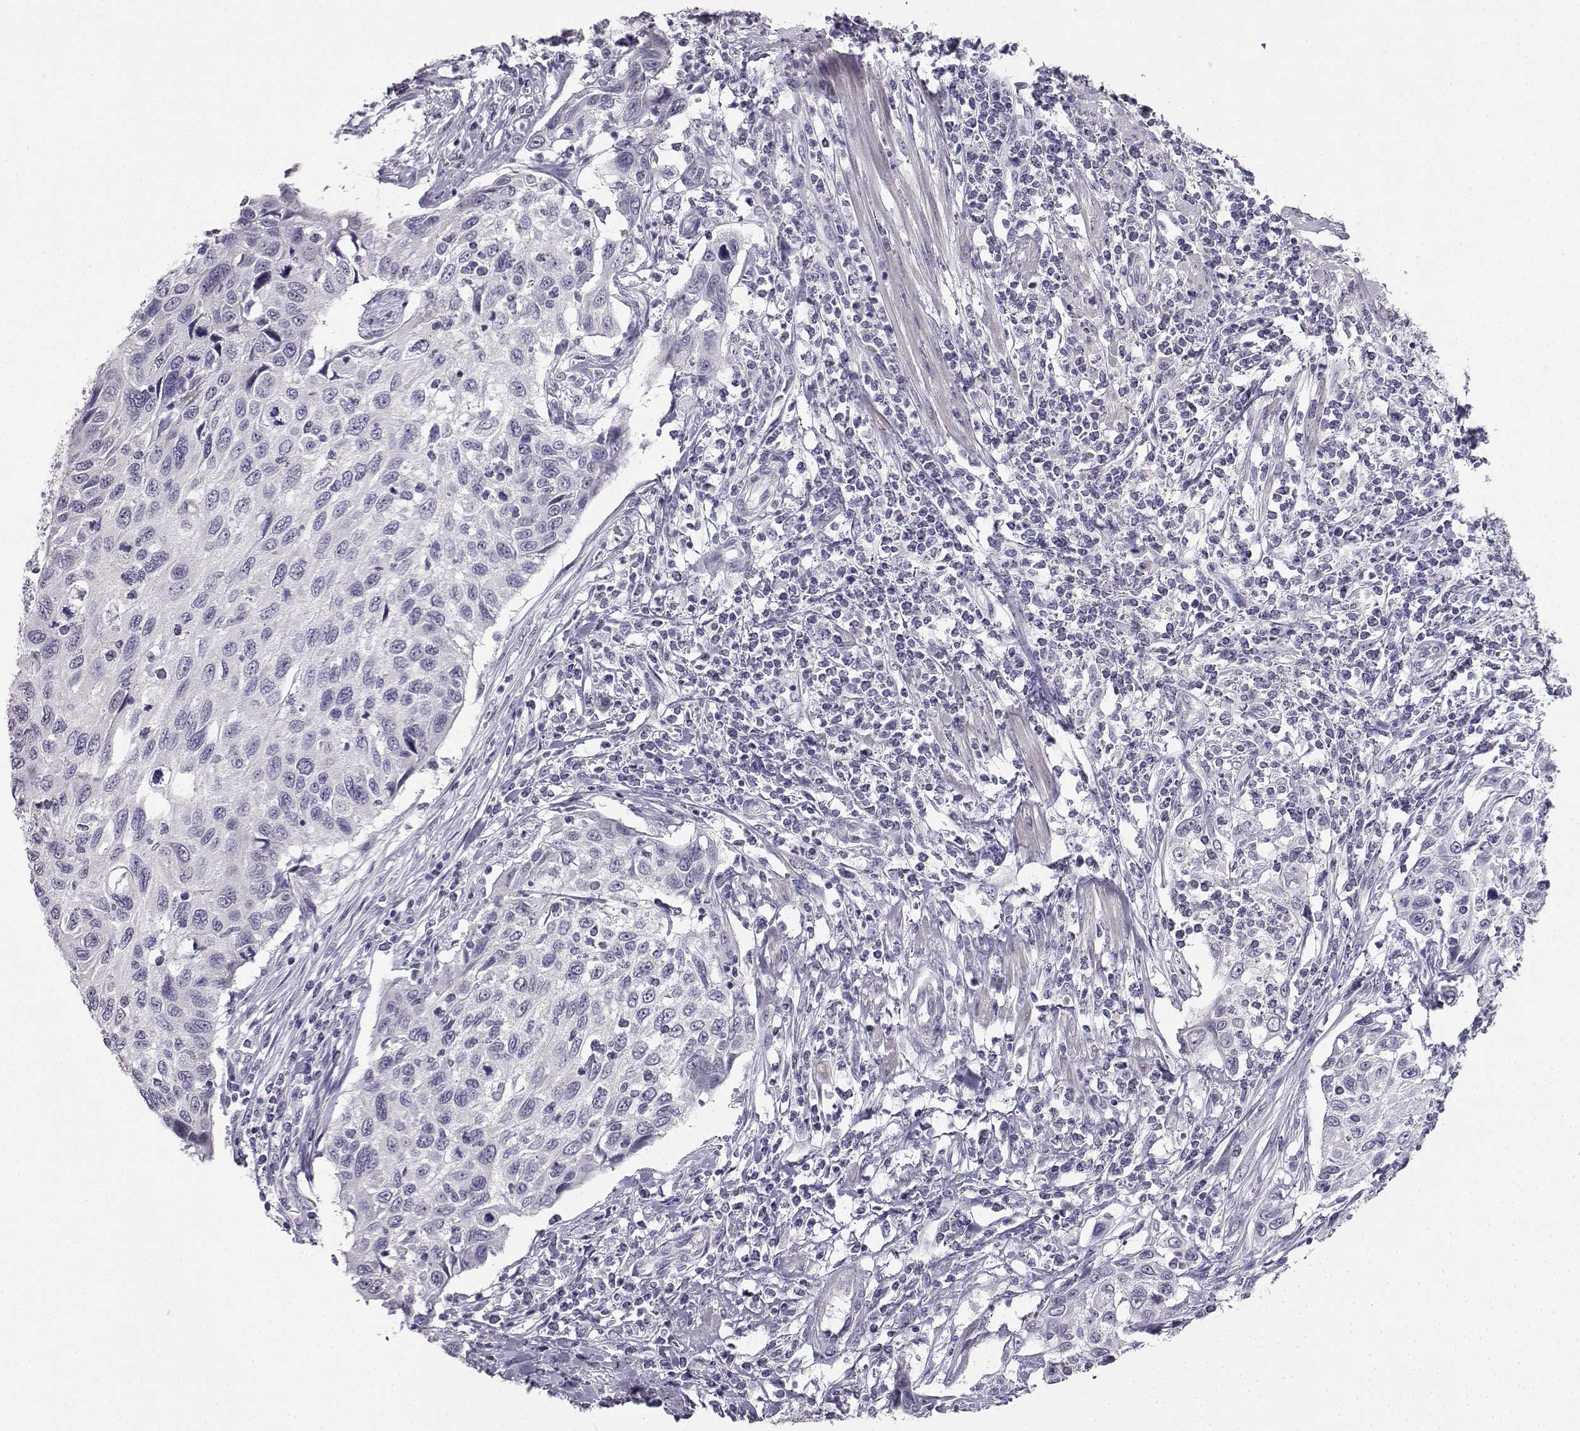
{"staining": {"intensity": "negative", "quantity": "none", "location": "none"}, "tissue": "cervical cancer", "cell_type": "Tumor cells", "image_type": "cancer", "snomed": [{"axis": "morphology", "description": "Squamous cell carcinoma, NOS"}, {"axis": "topography", "description": "Cervix"}], "caption": "This is a micrograph of IHC staining of cervical squamous cell carcinoma, which shows no expression in tumor cells.", "gene": "CARTPT", "patient": {"sex": "female", "age": 70}}